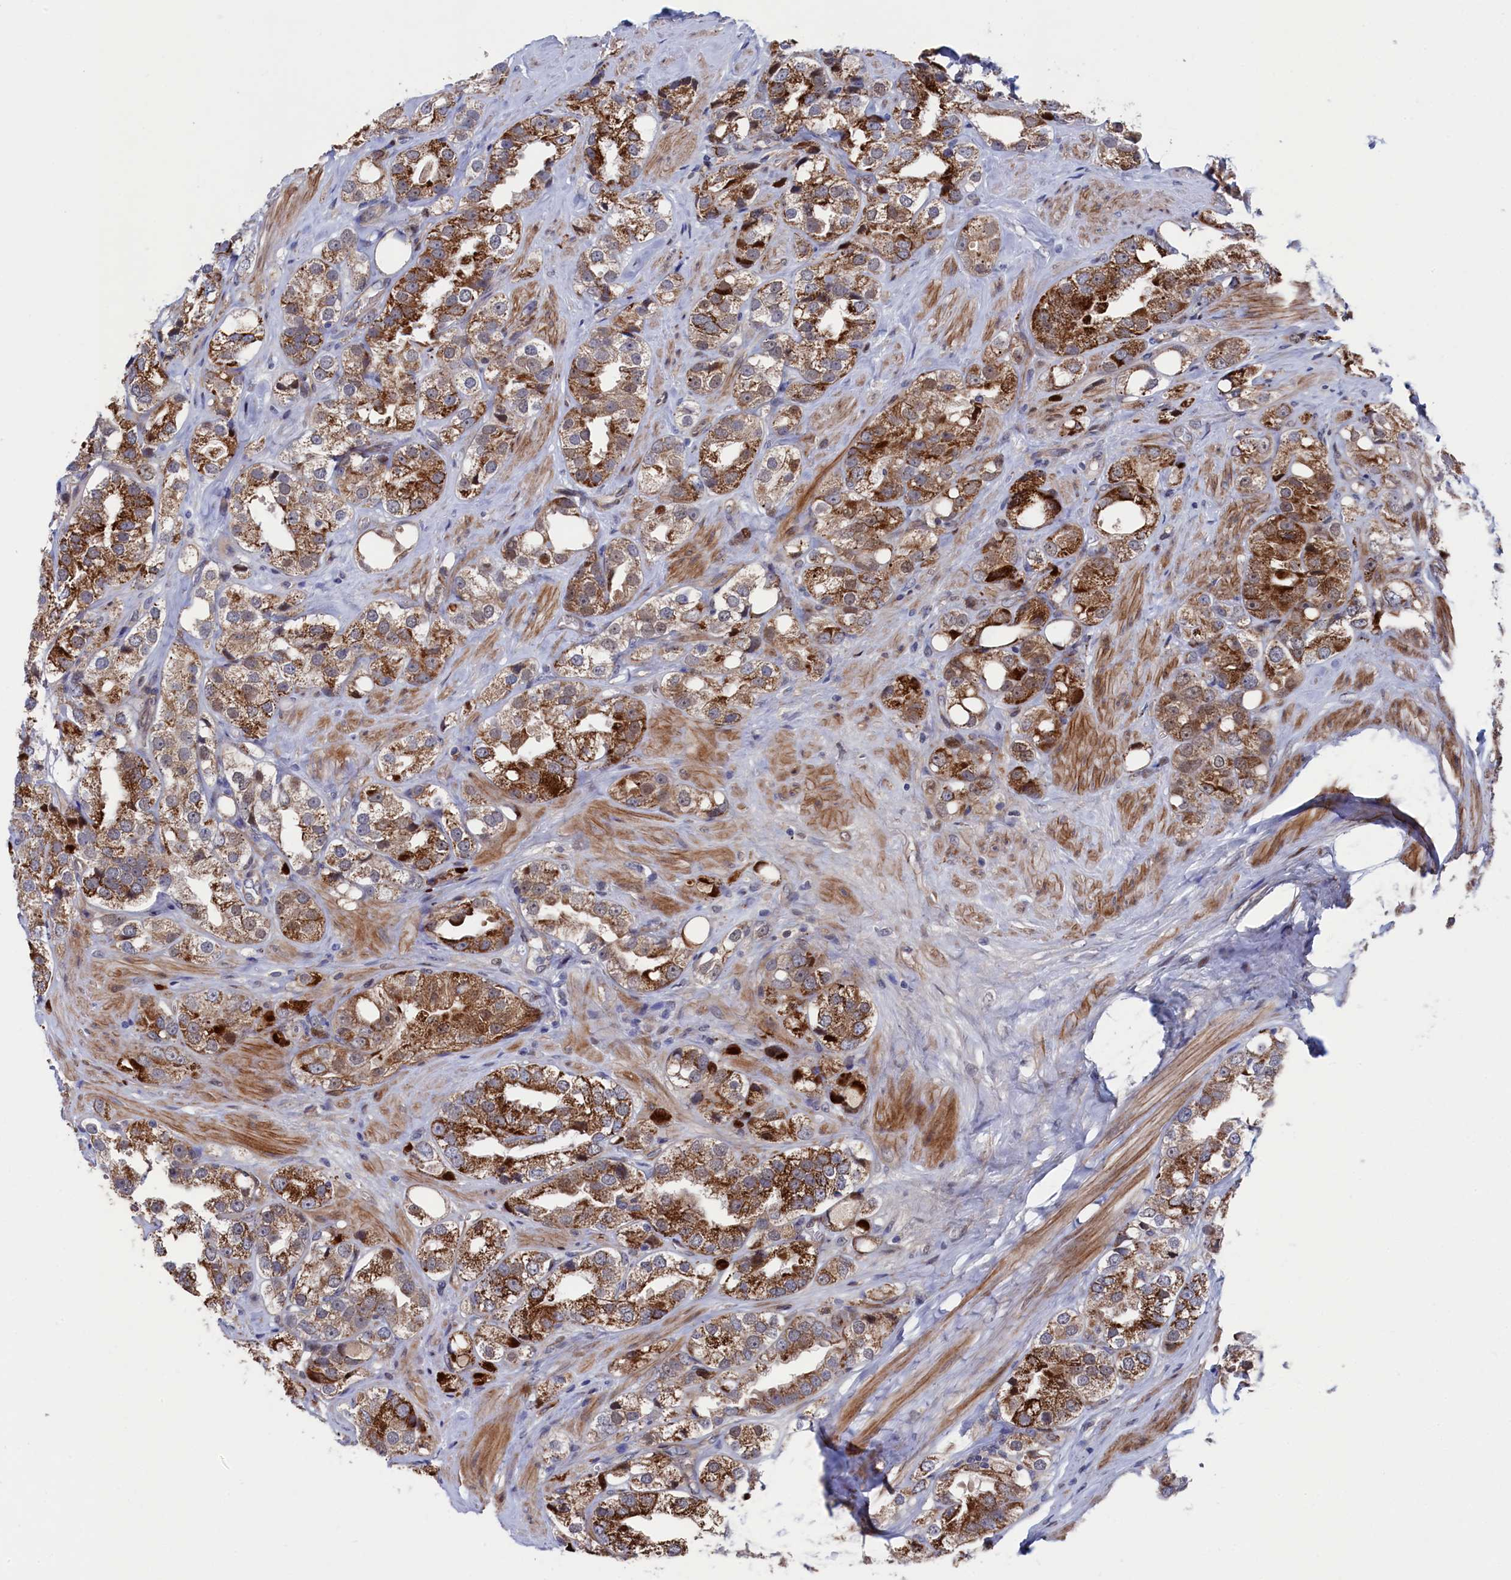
{"staining": {"intensity": "strong", "quantity": ">75%", "location": "cytoplasmic/membranous"}, "tissue": "prostate cancer", "cell_type": "Tumor cells", "image_type": "cancer", "snomed": [{"axis": "morphology", "description": "Adenocarcinoma, NOS"}, {"axis": "topography", "description": "Prostate"}], "caption": "Immunohistochemistry (IHC) (DAB) staining of prostate adenocarcinoma demonstrates strong cytoplasmic/membranous protein expression in about >75% of tumor cells.", "gene": "ZNF891", "patient": {"sex": "male", "age": 79}}